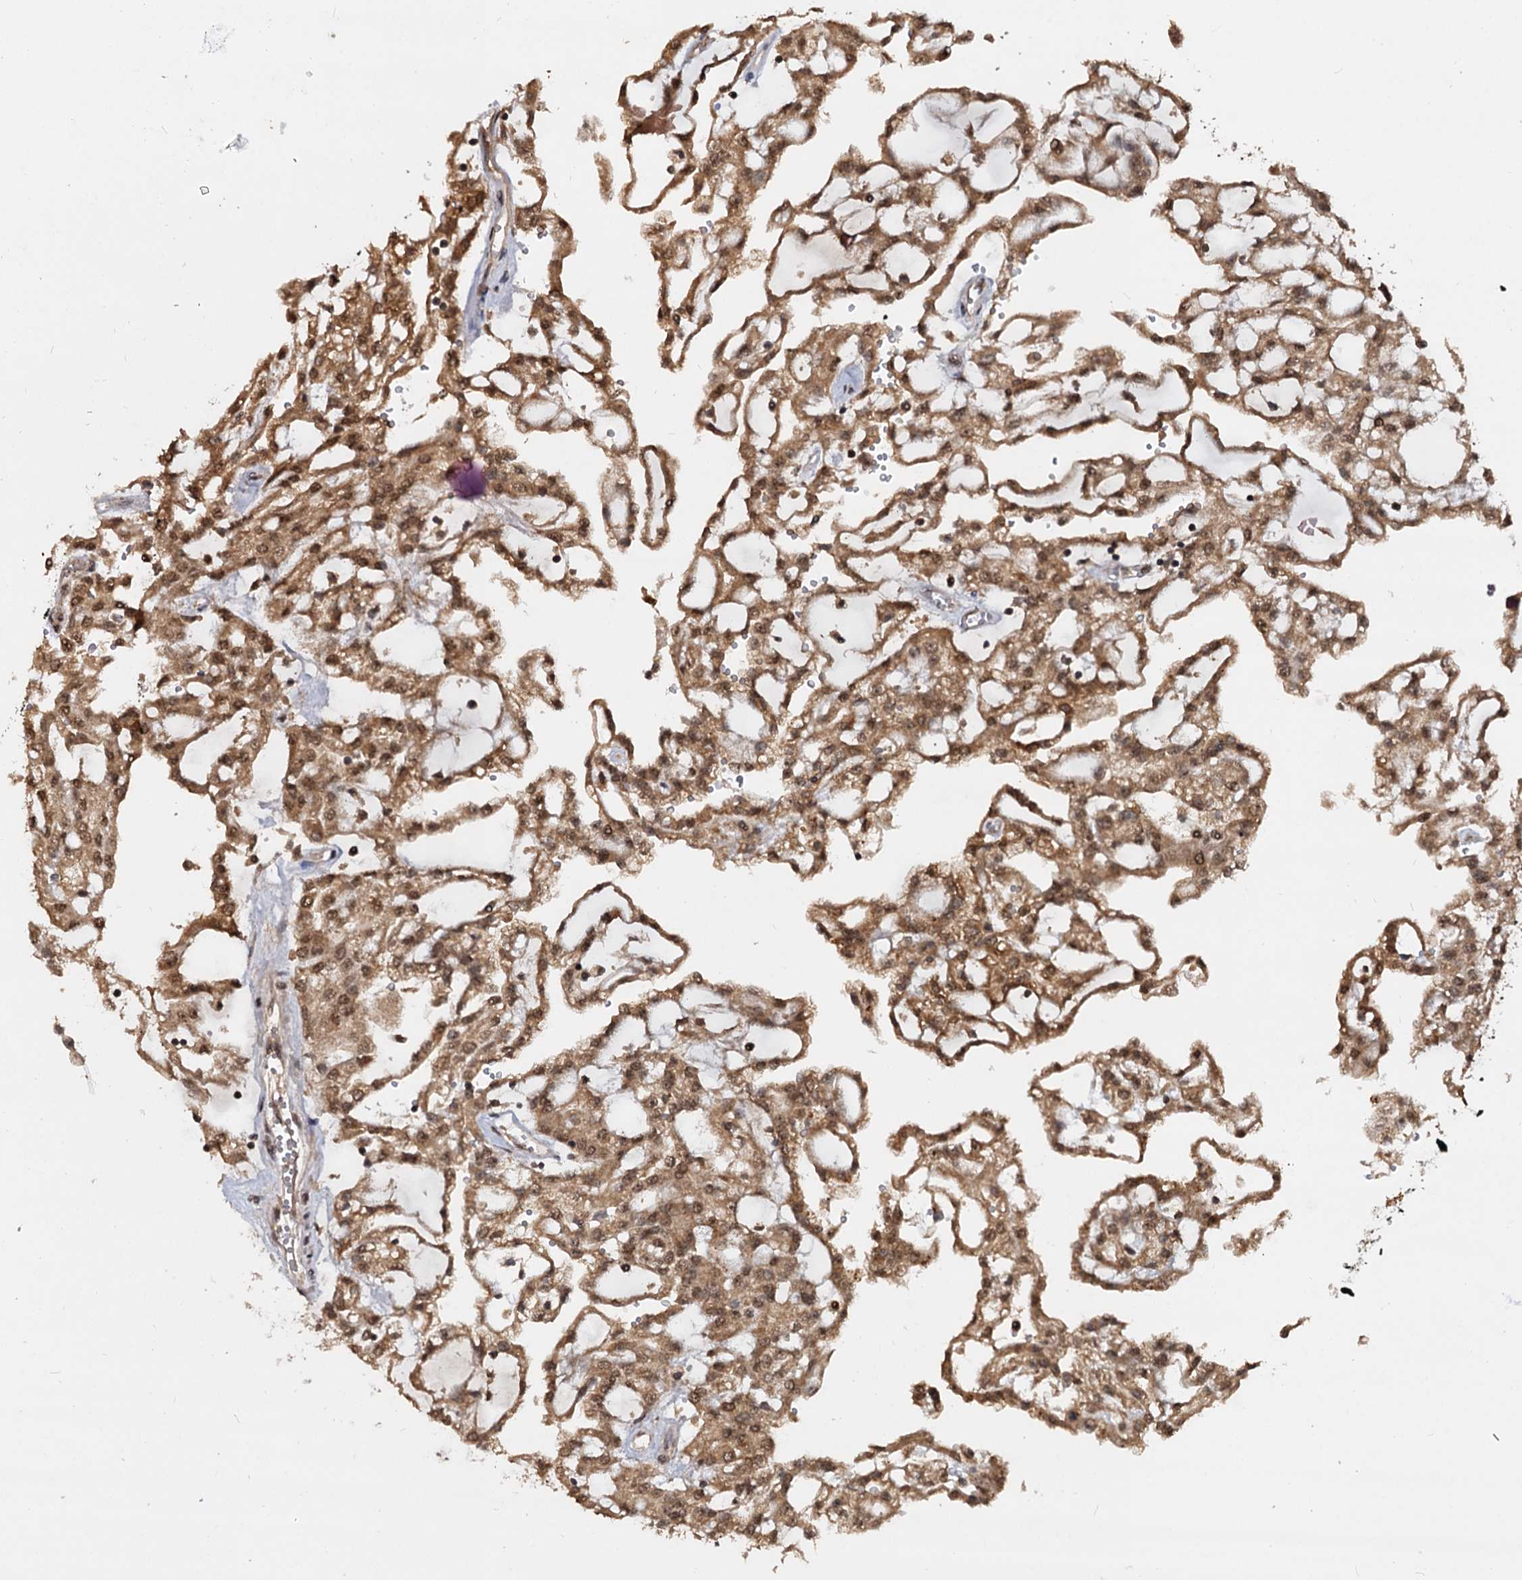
{"staining": {"intensity": "moderate", "quantity": ">75%", "location": "cytoplasmic/membranous,nuclear"}, "tissue": "renal cancer", "cell_type": "Tumor cells", "image_type": "cancer", "snomed": [{"axis": "morphology", "description": "Adenocarcinoma, NOS"}, {"axis": "topography", "description": "Kidney"}], "caption": "This histopathology image shows IHC staining of renal cancer (adenocarcinoma), with medium moderate cytoplasmic/membranous and nuclear expression in about >75% of tumor cells.", "gene": "FAM216B", "patient": {"sex": "male", "age": 63}}